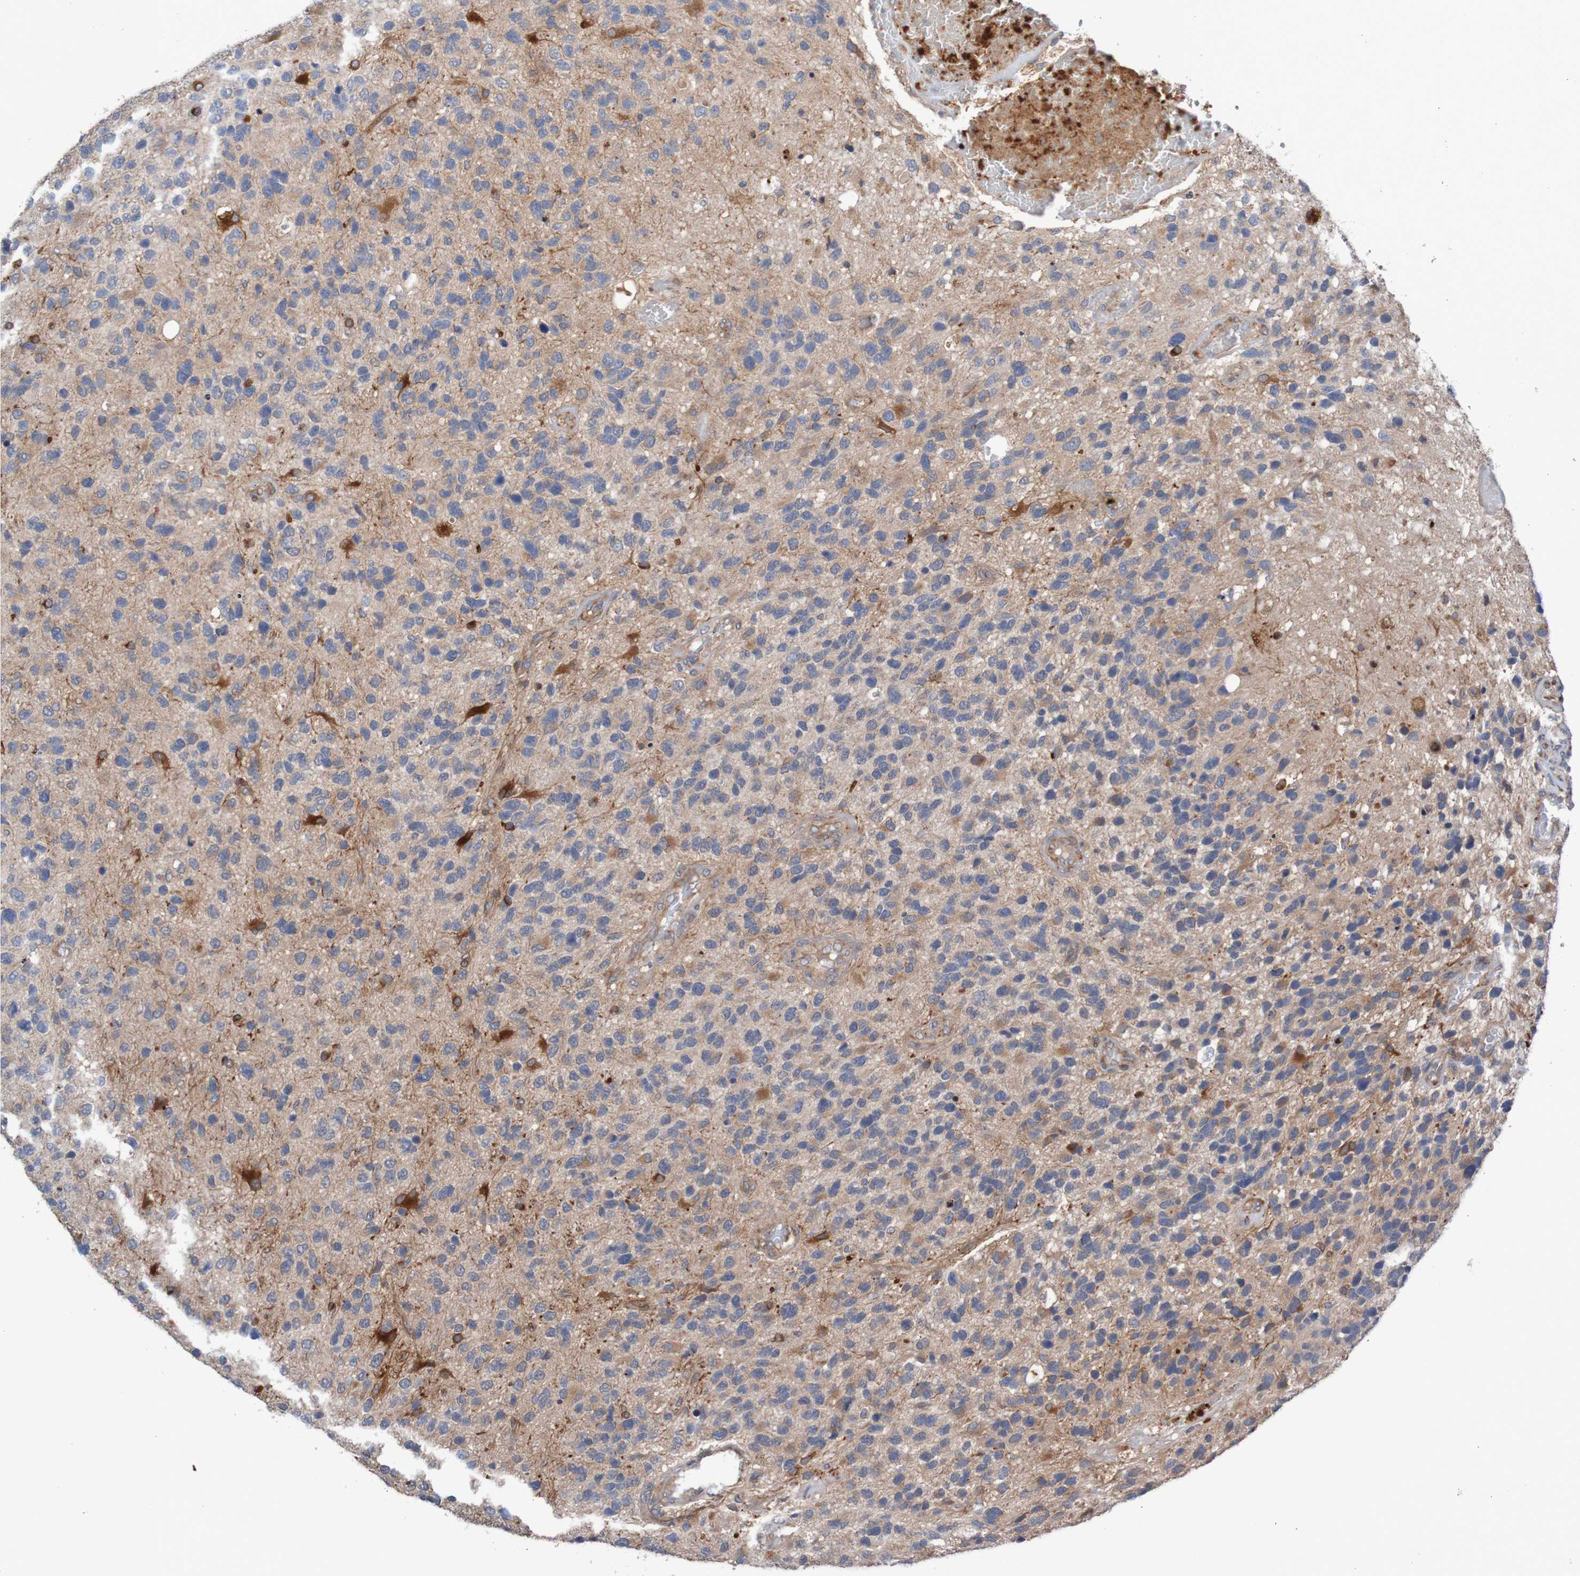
{"staining": {"intensity": "strong", "quantity": "<25%", "location": "cytoplasmic/membranous"}, "tissue": "glioma", "cell_type": "Tumor cells", "image_type": "cancer", "snomed": [{"axis": "morphology", "description": "Glioma, malignant, High grade"}, {"axis": "topography", "description": "Brain"}], "caption": "A photomicrograph of human malignant glioma (high-grade) stained for a protein demonstrates strong cytoplasmic/membranous brown staining in tumor cells. (DAB IHC with brightfield microscopy, high magnification).", "gene": "ST8SIA6", "patient": {"sex": "female", "age": 58}}